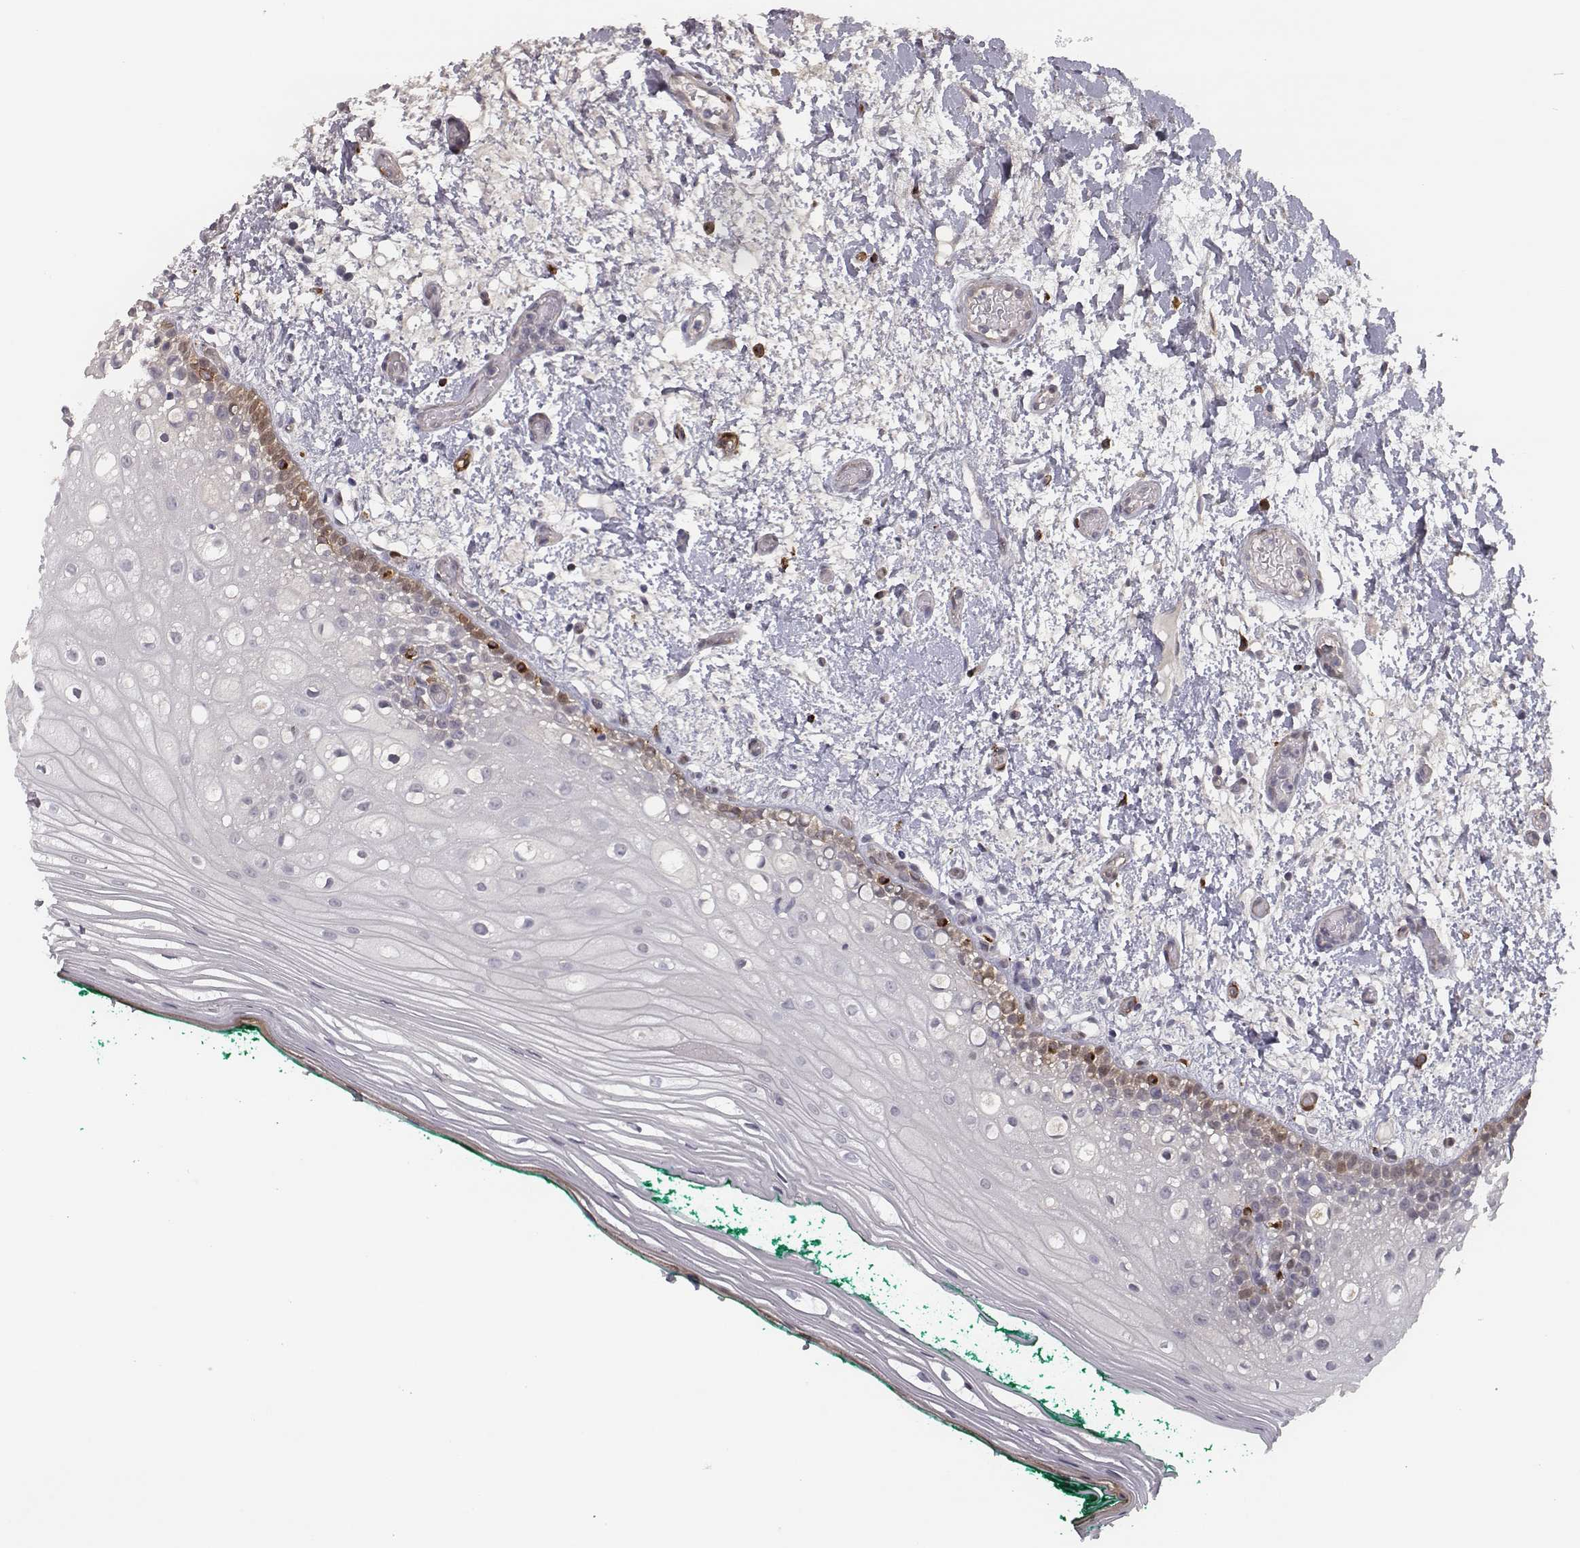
{"staining": {"intensity": "moderate", "quantity": "<25%", "location": "cytoplasmic/membranous"}, "tissue": "oral mucosa", "cell_type": "Squamous epithelial cells", "image_type": "normal", "snomed": [{"axis": "morphology", "description": "Normal tissue, NOS"}, {"axis": "topography", "description": "Oral tissue"}], "caption": "Oral mucosa stained with immunohistochemistry displays moderate cytoplasmic/membranous staining in approximately <25% of squamous epithelial cells.", "gene": "ISYNA1", "patient": {"sex": "female", "age": 83}}